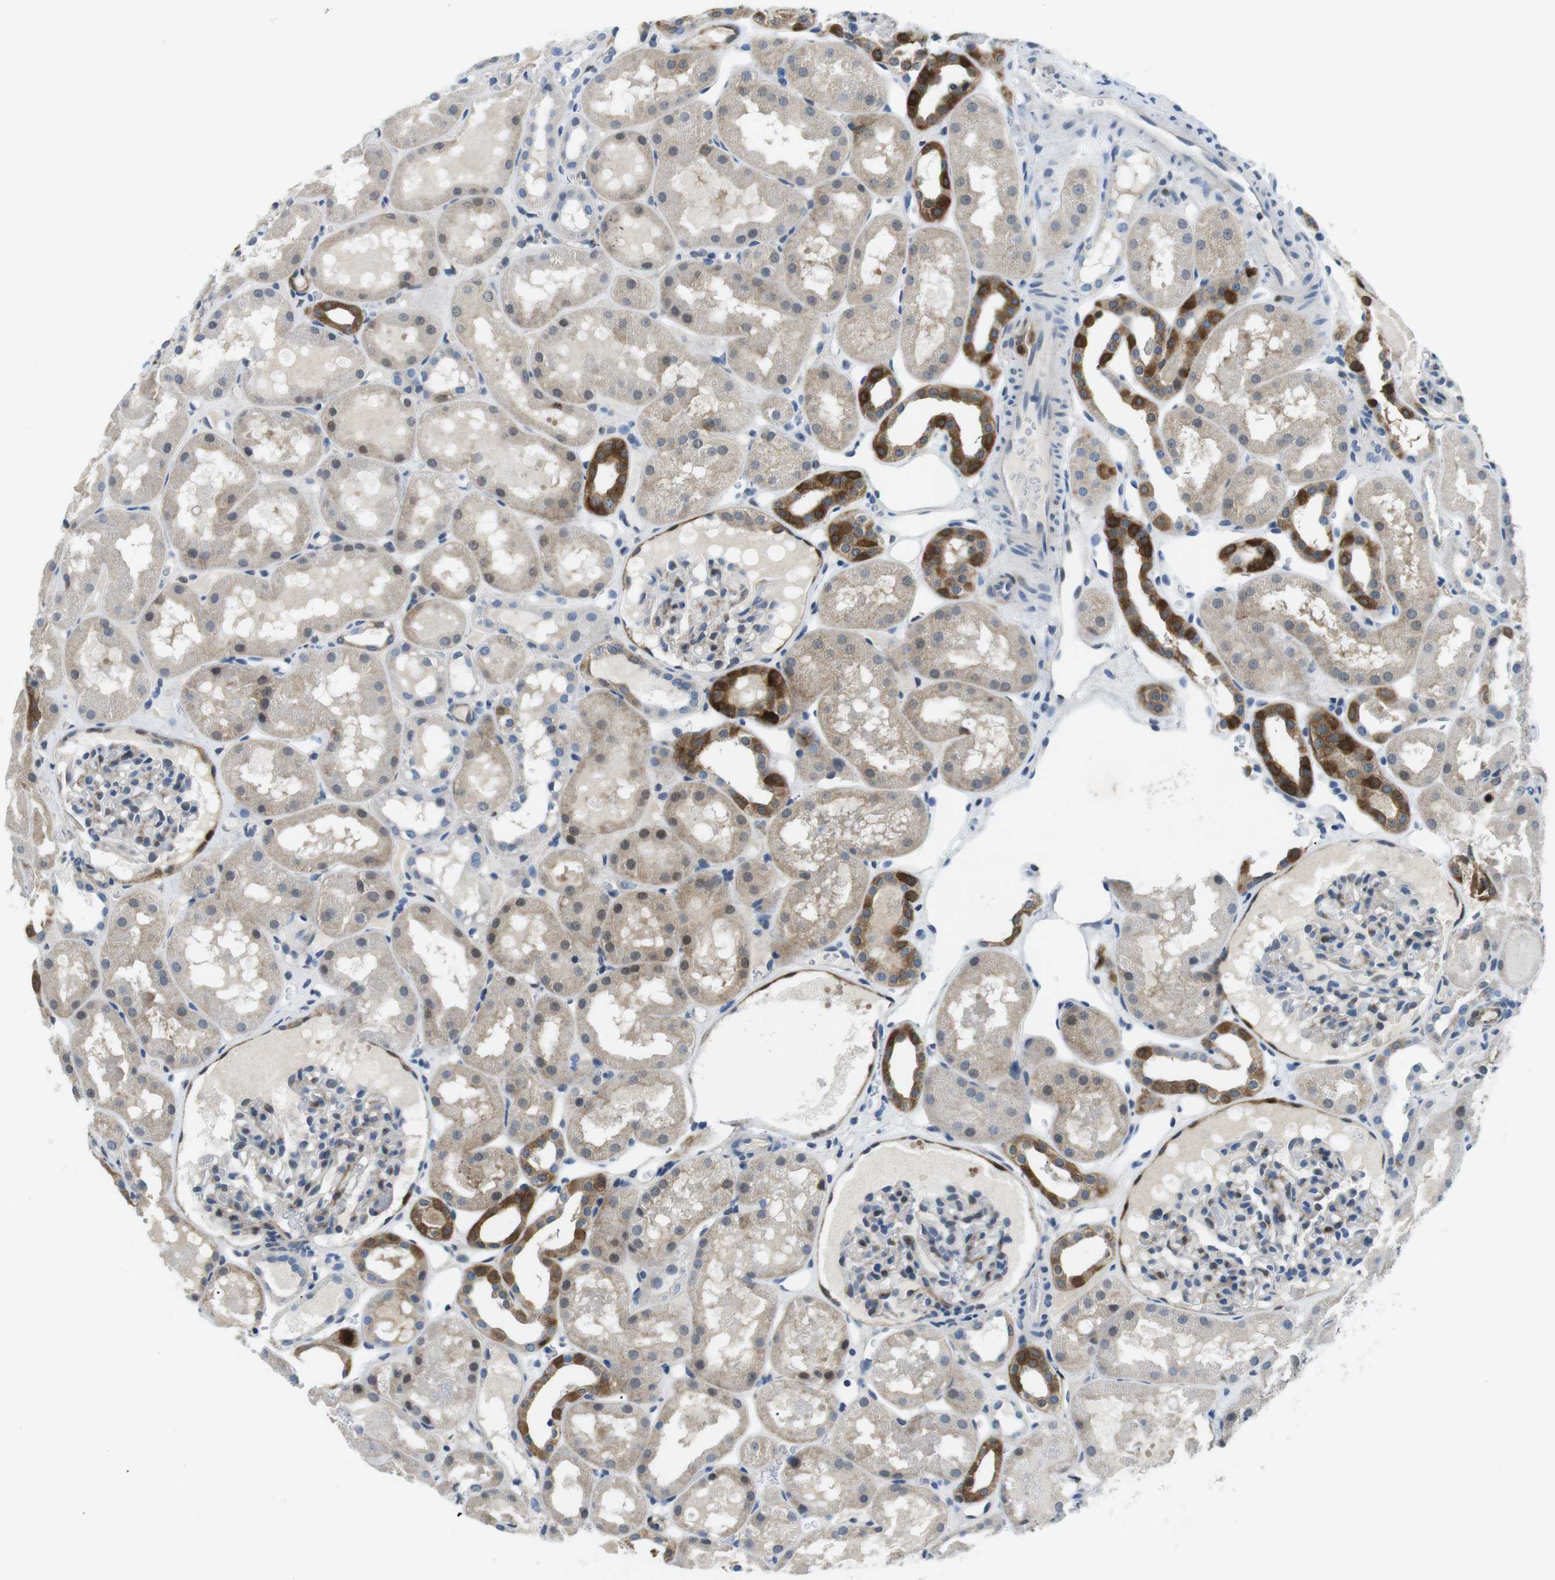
{"staining": {"intensity": "moderate", "quantity": "<25%", "location": "cytoplasmic/membranous"}, "tissue": "kidney", "cell_type": "Cells in glomeruli", "image_type": "normal", "snomed": [{"axis": "morphology", "description": "Normal tissue, NOS"}, {"axis": "topography", "description": "Kidney"}, {"axis": "topography", "description": "Urinary bladder"}], "caption": "Immunohistochemistry photomicrograph of benign kidney: kidney stained using IHC exhibits low levels of moderate protein expression localized specifically in the cytoplasmic/membranous of cells in glomeruli, appearing as a cytoplasmic/membranous brown color.", "gene": "PHLDA1", "patient": {"sex": "male", "age": 16}}